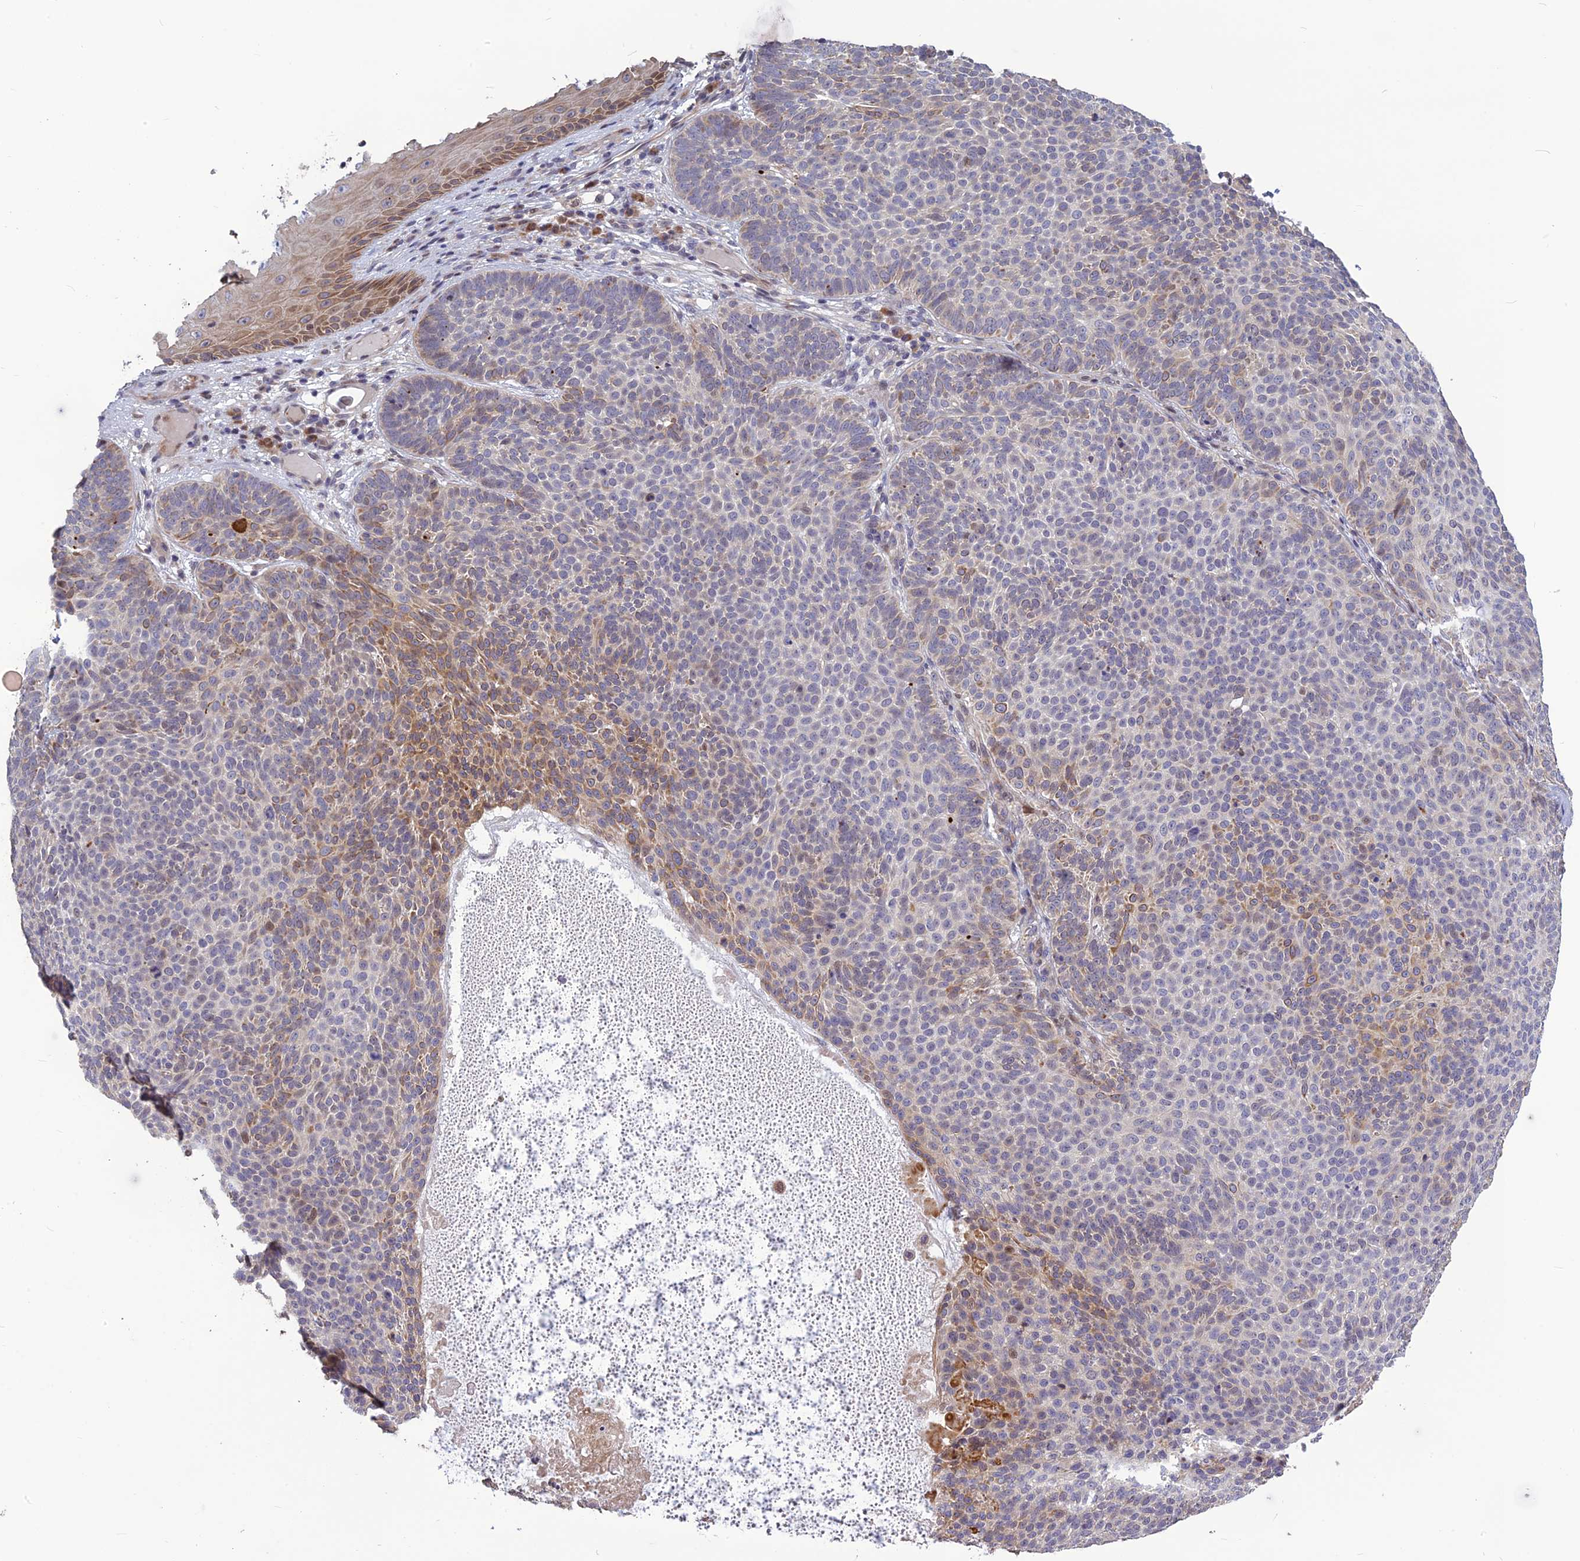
{"staining": {"intensity": "moderate", "quantity": "<25%", "location": "cytoplasmic/membranous"}, "tissue": "skin cancer", "cell_type": "Tumor cells", "image_type": "cancer", "snomed": [{"axis": "morphology", "description": "Basal cell carcinoma"}, {"axis": "topography", "description": "Skin"}], "caption": "Protein positivity by immunohistochemistry (IHC) exhibits moderate cytoplasmic/membranous positivity in approximately <25% of tumor cells in basal cell carcinoma (skin).", "gene": "SPG21", "patient": {"sex": "male", "age": 85}}